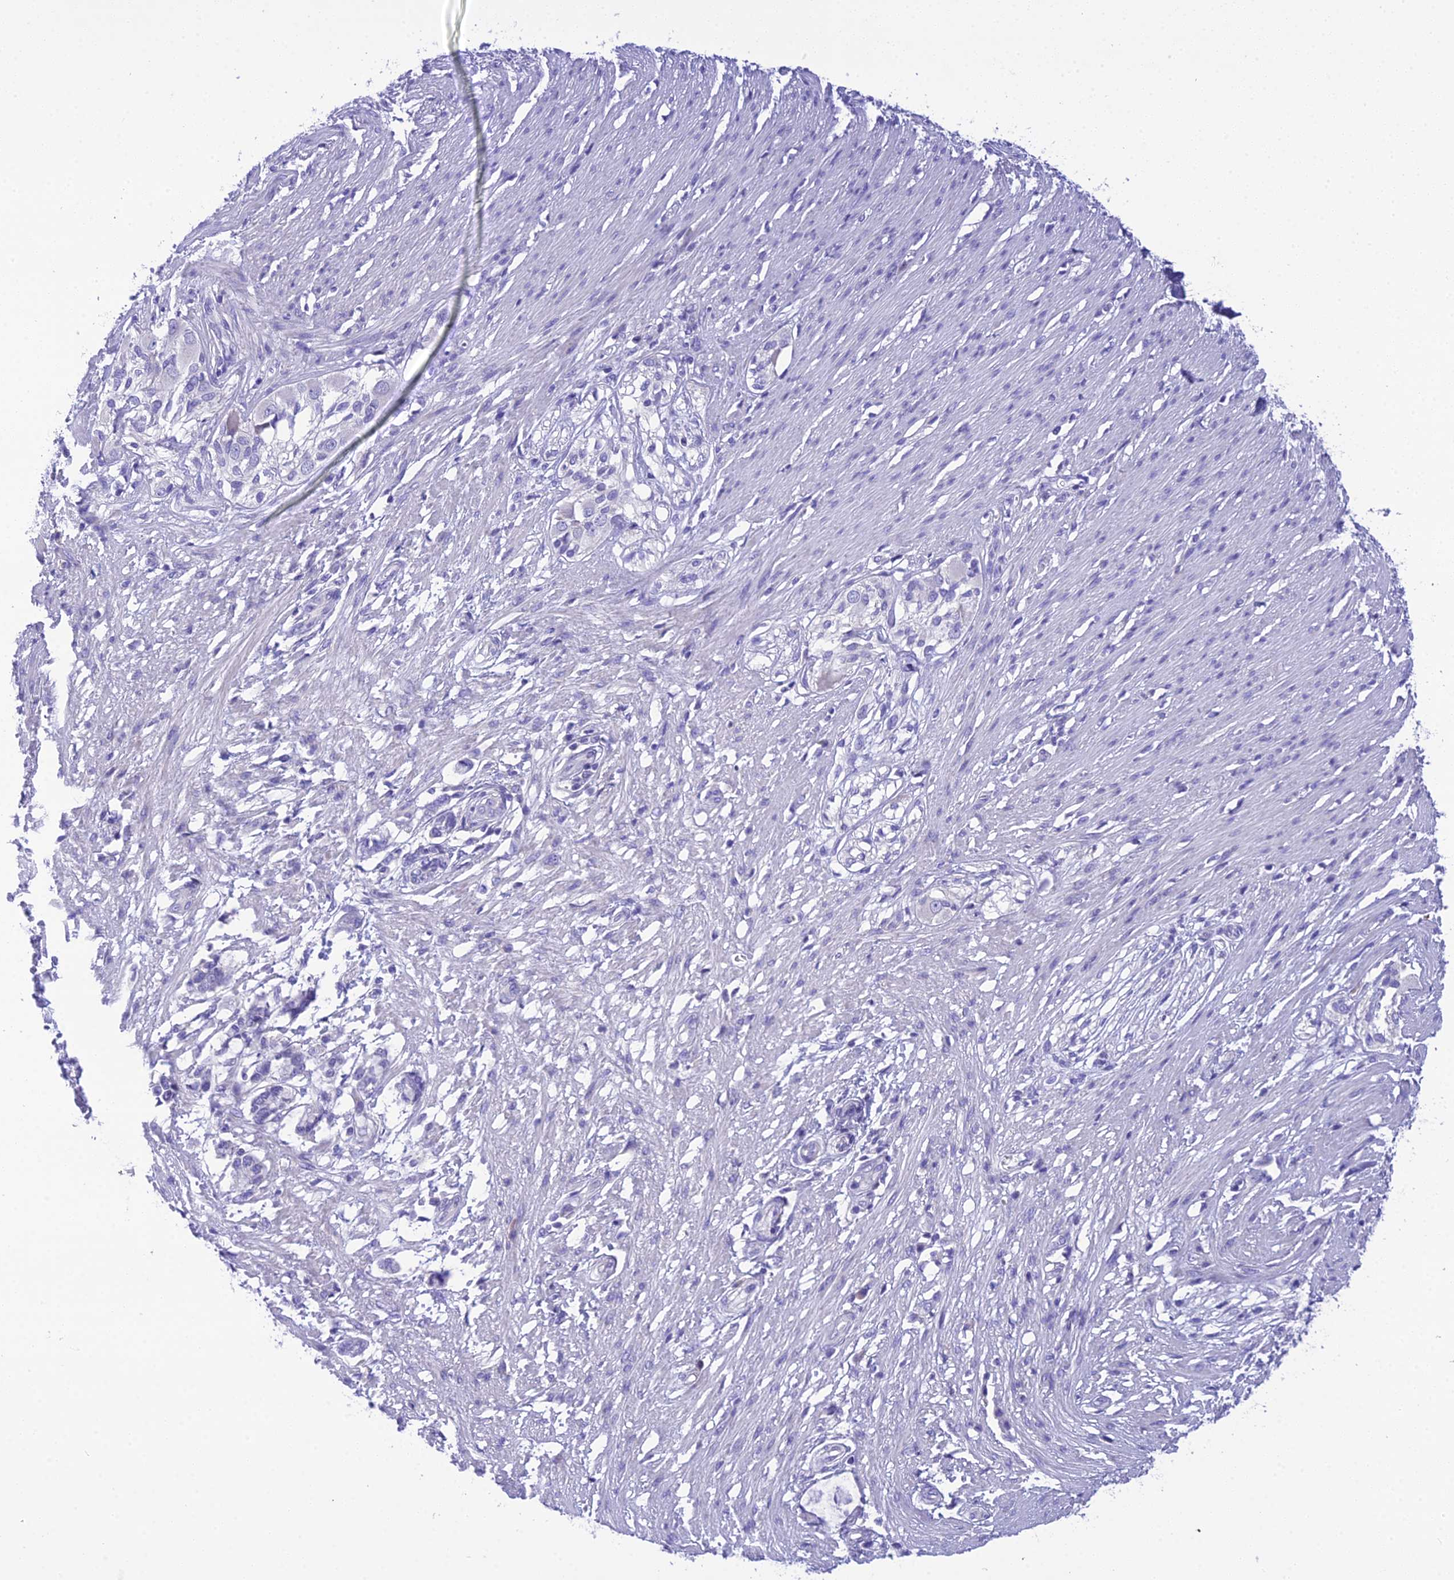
{"staining": {"intensity": "negative", "quantity": "none", "location": "none"}, "tissue": "smooth muscle", "cell_type": "Smooth muscle cells", "image_type": "normal", "snomed": [{"axis": "morphology", "description": "Normal tissue, NOS"}, {"axis": "morphology", "description": "Adenocarcinoma, NOS"}, {"axis": "topography", "description": "Colon"}, {"axis": "topography", "description": "Peripheral nerve tissue"}], "caption": "IHC photomicrograph of benign smooth muscle: human smooth muscle stained with DAB reveals no significant protein staining in smooth muscle cells. The staining was performed using DAB (3,3'-diaminobenzidine) to visualize the protein expression in brown, while the nuclei were stained in blue with hematoxylin (Magnification: 20x).", "gene": "KIAA0408", "patient": {"sex": "male", "age": 14}}